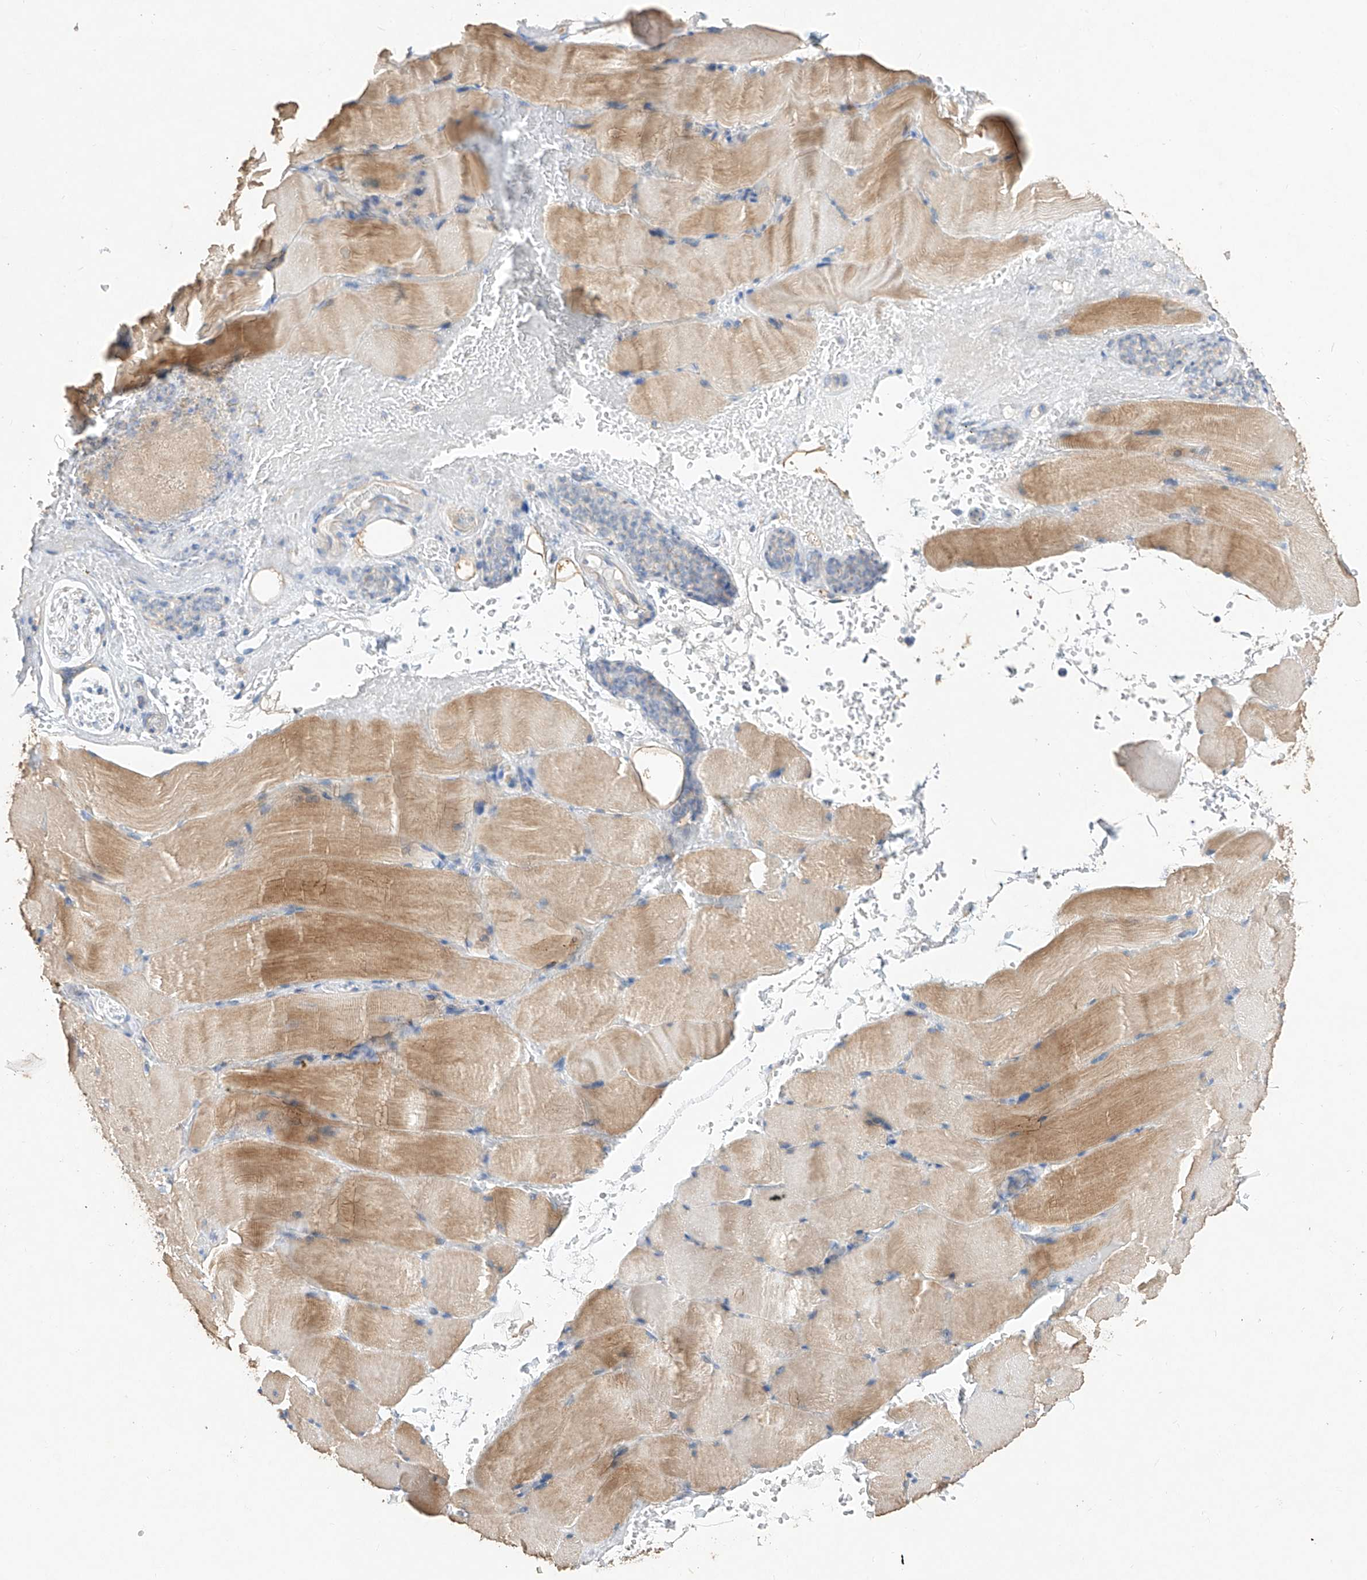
{"staining": {"intensity": "moderate", "quantity": "25%-75%", "location": "cytoplasmic/membranous"}, "tissue": "skeletal muscle", "cell_type": "Myocytes", "image_type": "normal", "snomed": [{"axis": "morphology", "description": "Normal tissue, NOS"}, {"axis": "topography", "description": "Skeletal muscle"}, {"axis": "topography", "description": "Parathyroid gland"}], "caption": "The image demonstrates immunohistochemical staining of benign skeletal muscle. There is moderate cytoplasmic/membranous positivity is present in about 25%-75% of myocytes. (Stains: DAB in brown, nuclei in blue, Microscopy: brightfield microscopy at high magnification).", "gene": "AMD1", "patient": {"sex": "female", "age": 37}}